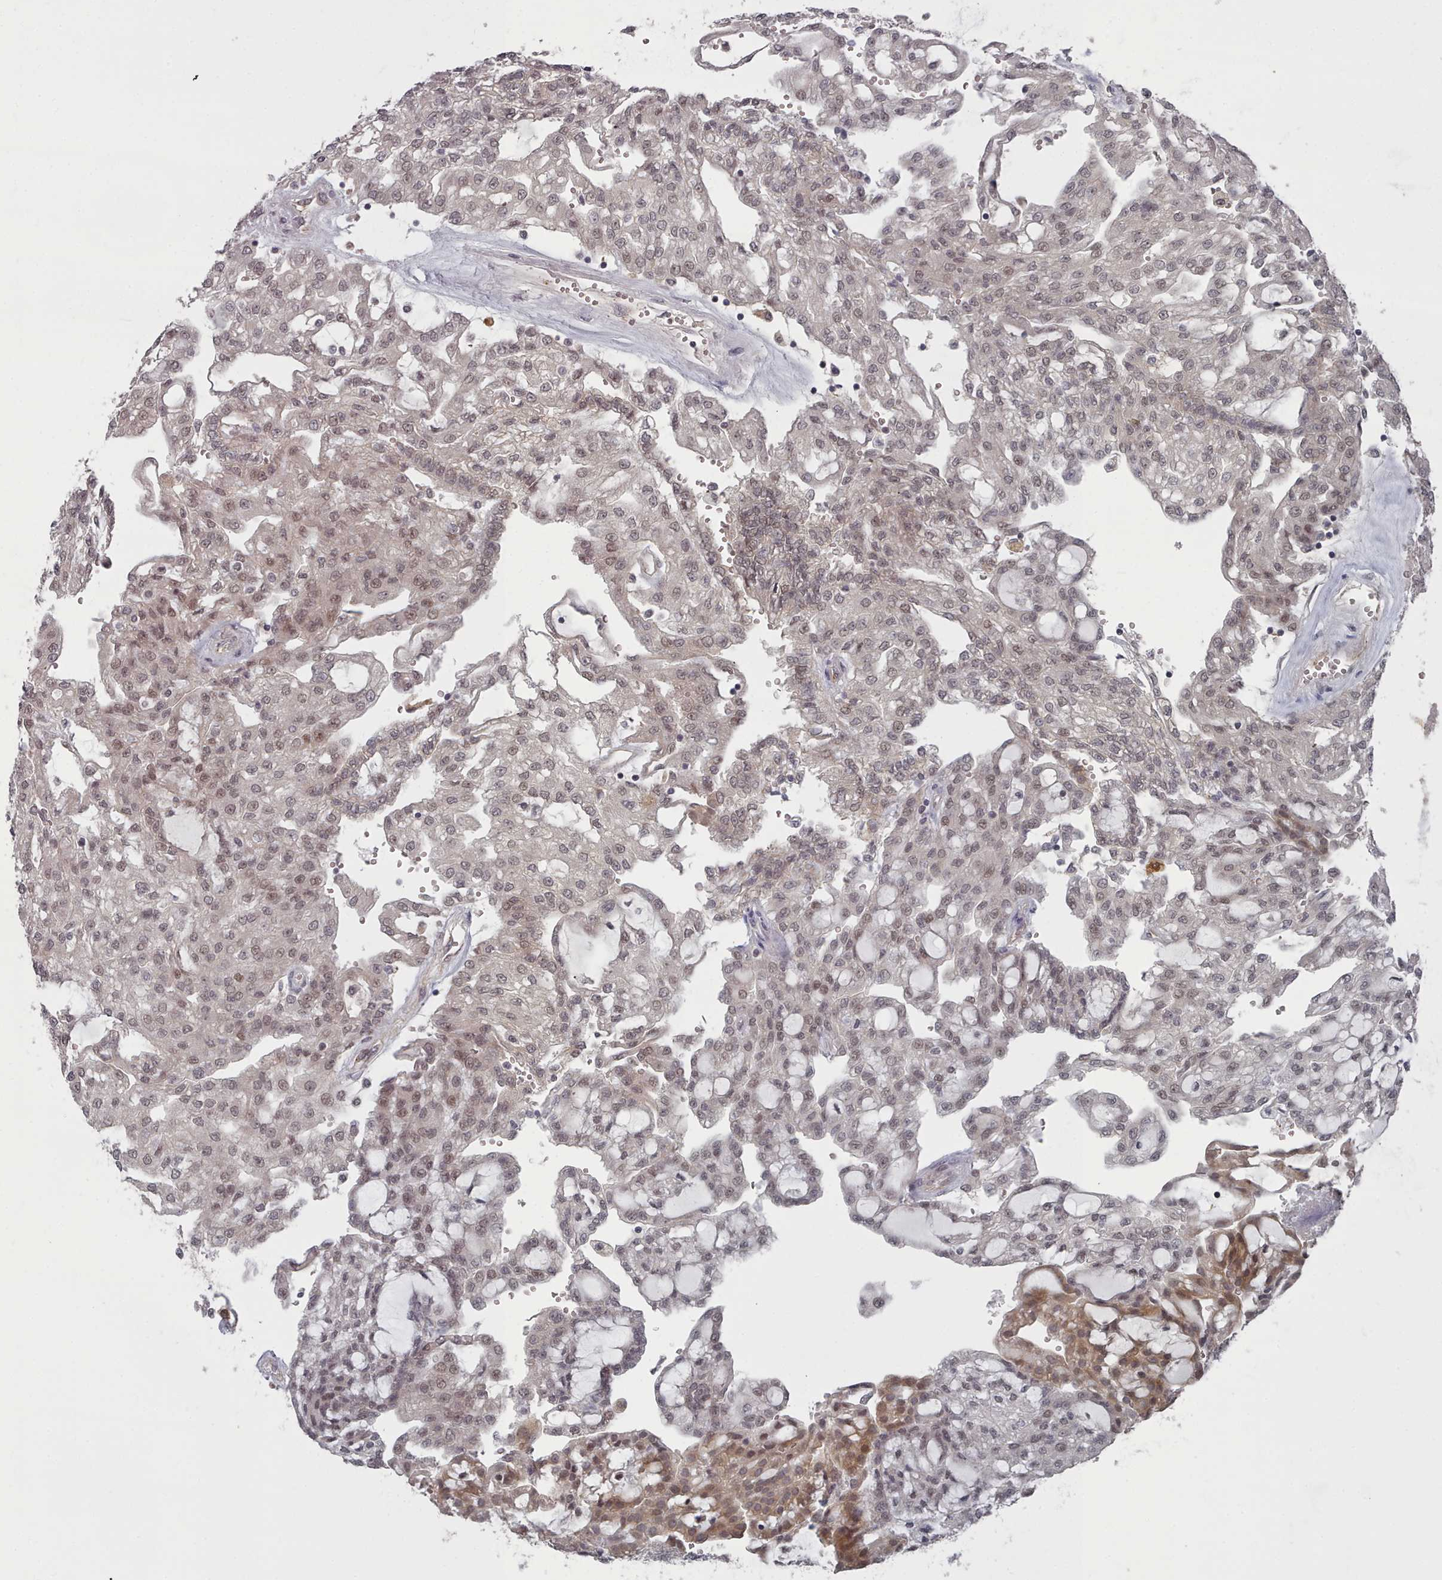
{"staining": {"intensity": "weak", "quantity": "25%-75%", "location": "cytoplasmic/membranous,nuclear"}, "tissue": "renal cancer", "cell_type": "Tumor cells", "image_type": "cancer", "snomed": [{"axis": "morphology", "description": "Adenocarcinoma, NOS"}, {"axis": "topography", "description": "Kidney"}], "caption": "Tumor cells reveal low levels of weak cytoplasmic/membranous and nuclear positivity in about 25%-75% of cells in human renal cancer (adenocarcinoma). The staining was performed using DAB to visualize the protein expression in brown, while the nuclei were stained in blue with hematoxylin (Magnification: 20x).", "gene": "HYAL3", "patient": {"sex": "male", "age": 63}}